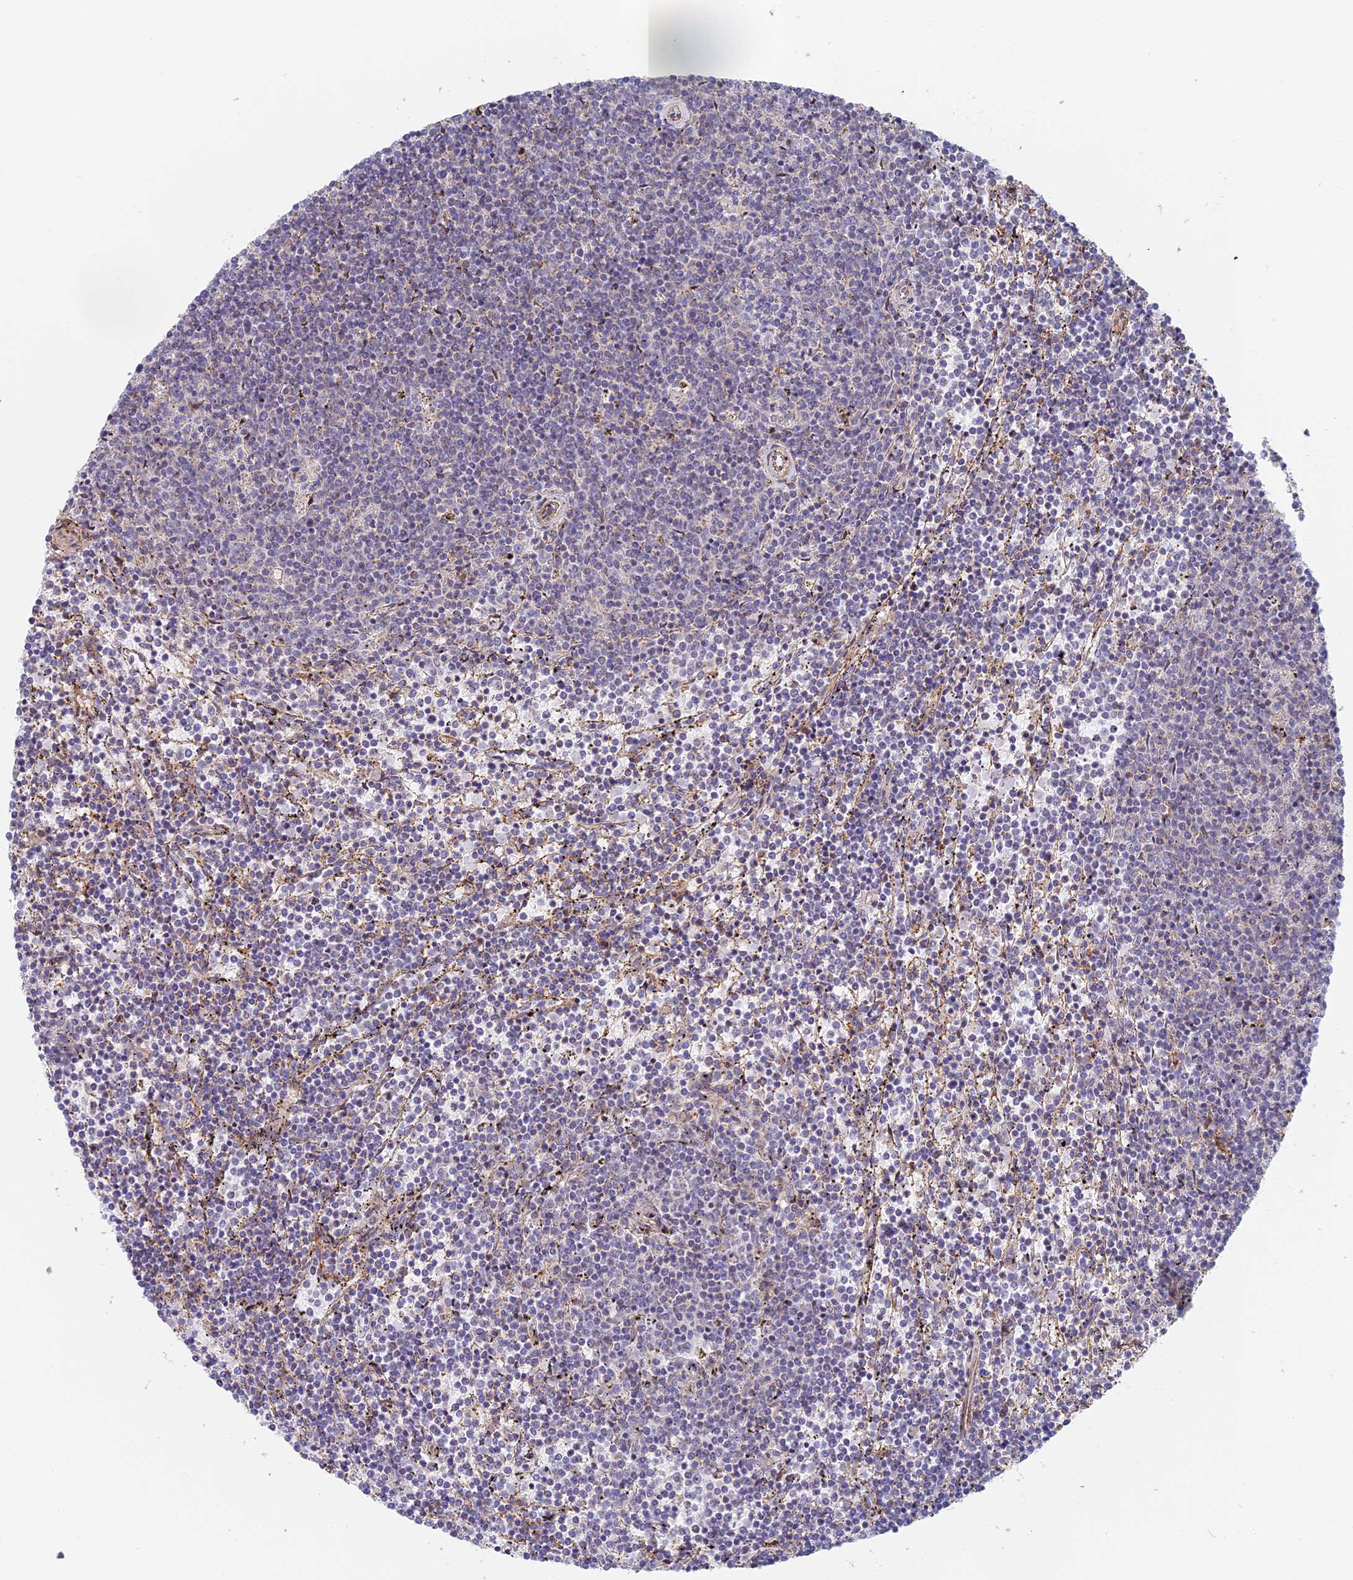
{"staining": {"intensity": "negative", "quantity": "none", "location": "none"}, "tissue": "lymphoma", "cell_type": "Tumor cells", "image_type": "cancer", "snomed": [{"axis": "morphology", "description": "Malignant lymphoma, non-Hodgkin's type, Low grade"}, {"axis": "topography", "description": "Spleen"}], "caption": "Human malignant lymphoma, non-Hodgkin's type (low-grade) stained for a protein using immunohistochemistry reveals no positivity in tumor cells.", "gene": "DDA1", "patient": {"sex": "female", "age": 50}}